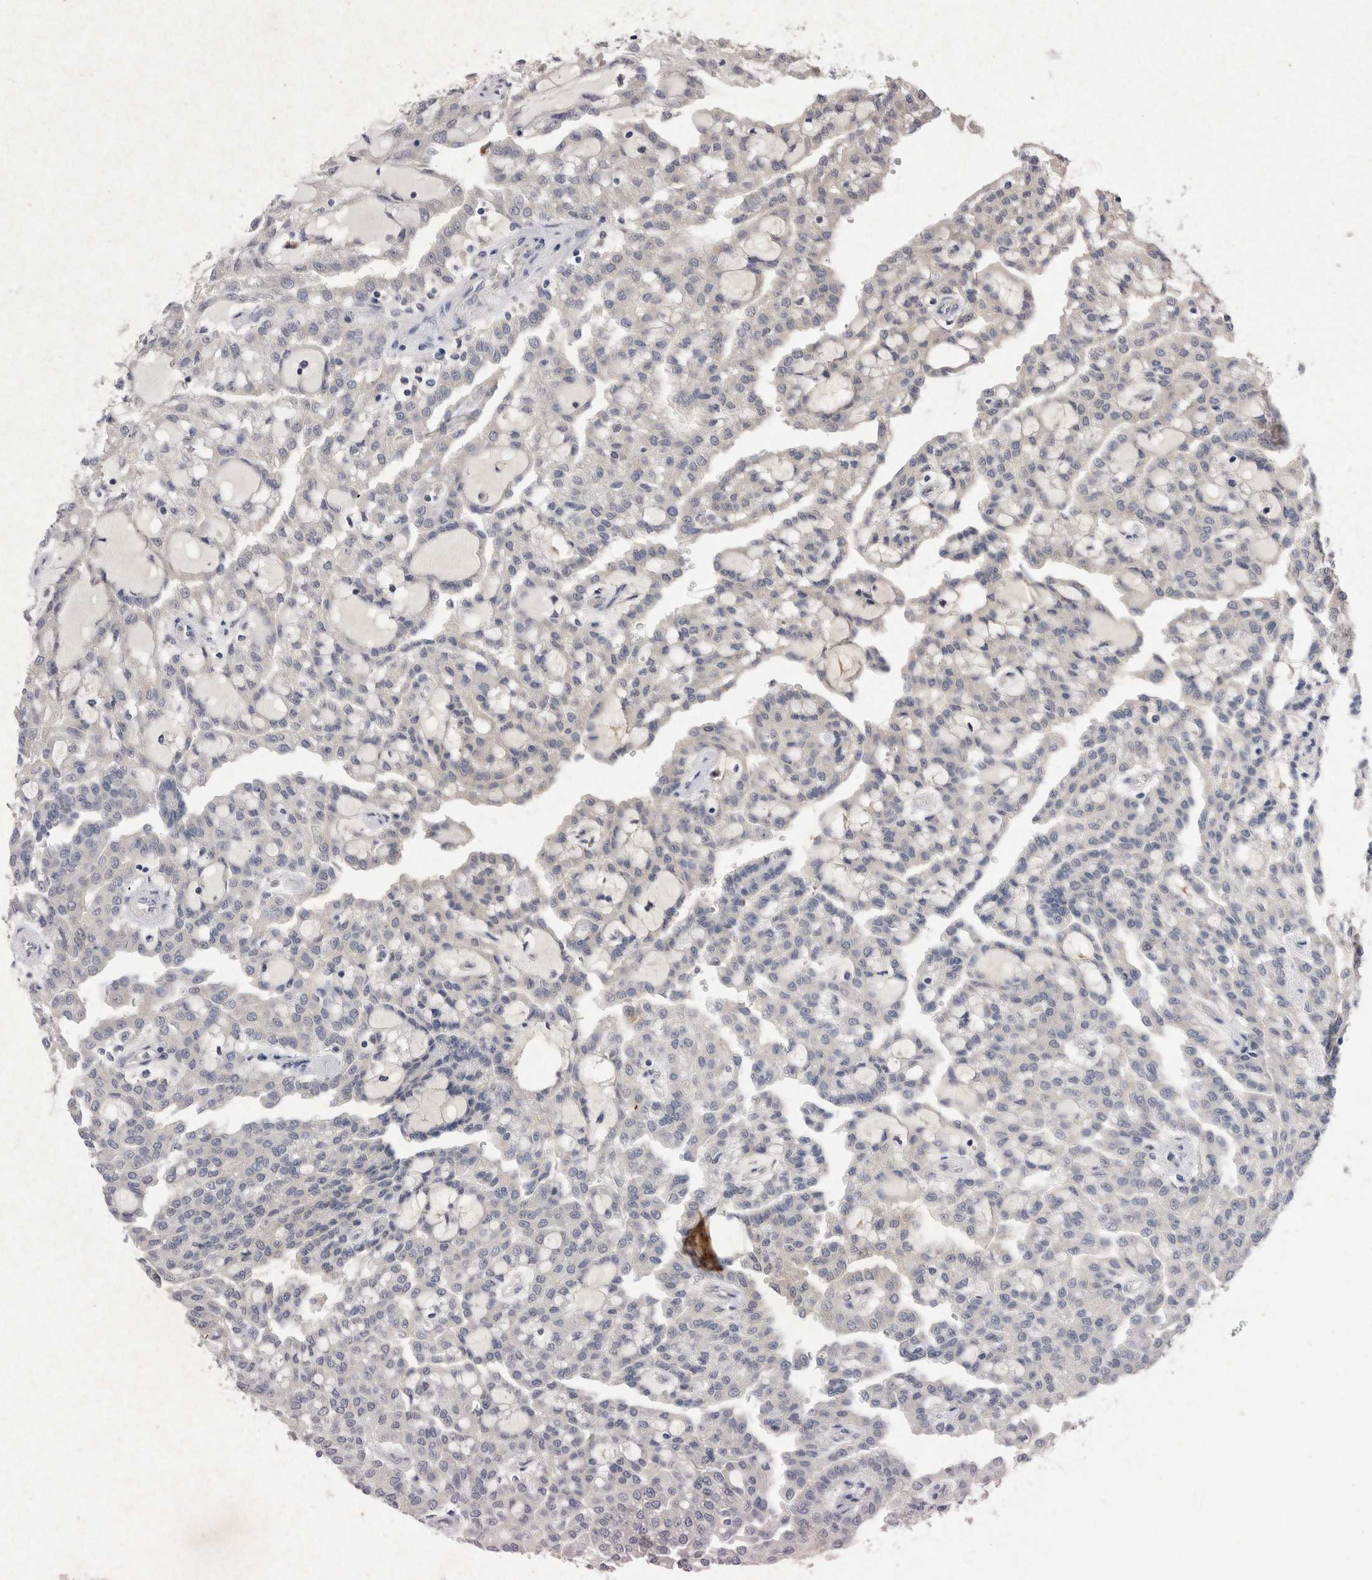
{"staining": {"intensity": "weak", "quantity": "<25%", "location": "cytoplasmic/membranous"}, "tissue": "renal cancer", "cell_type": "Tumor cells", "image_type": "cancer", "snomed": [{"axis": "morphology", "description": "Adenocarcinoma, NOS"}, {"axis": "topography", "description": "Kidney"}], "caption": "A high-resolution histopathology image shows immunohistochemistry staining of renal cancer (adenocarcinoma), which displays no significant positivity in tumor cells. Nuclei are stained in blue.", "gene": "RASSF3", "patient": {"sex": "male", "age": 63}}